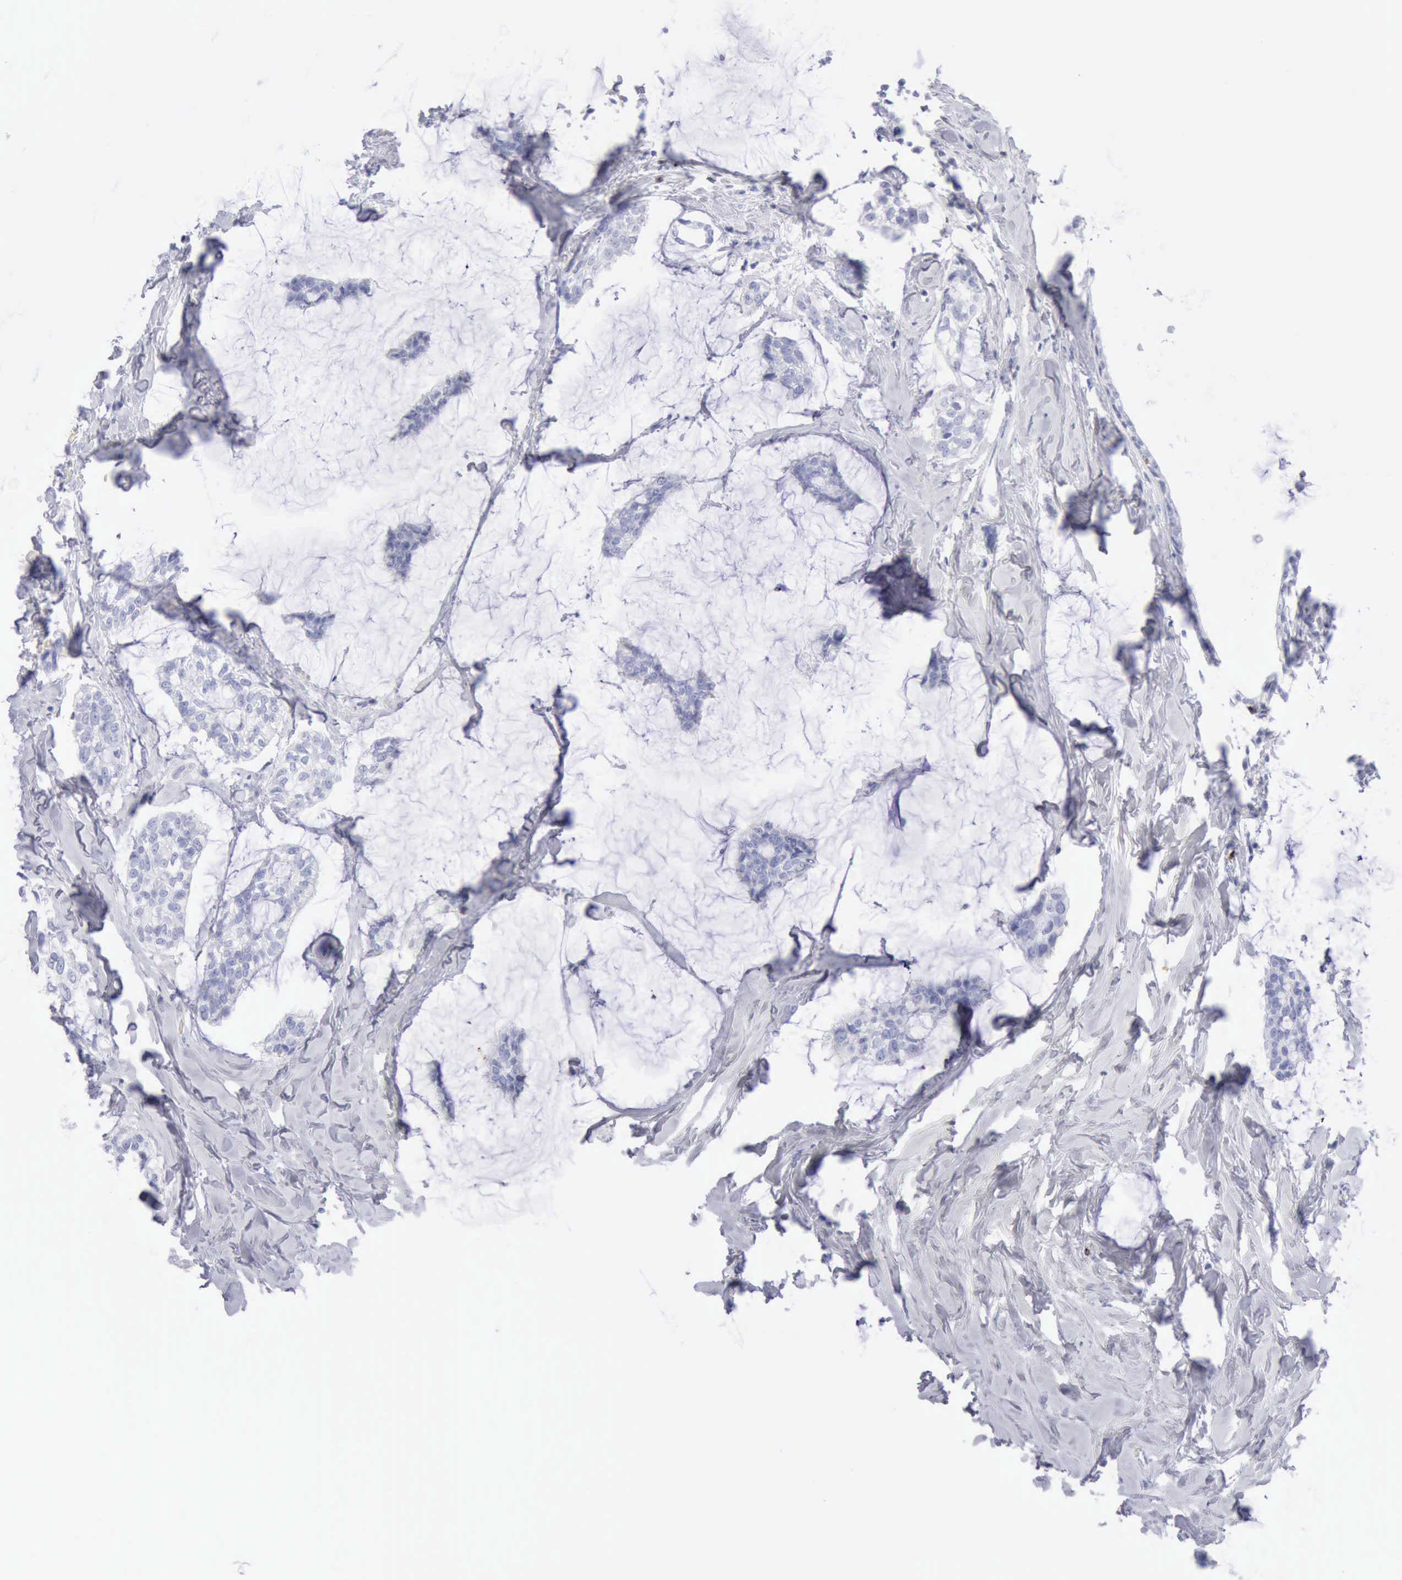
{"staining": {"intensity": "negative", "quantity": "none", "location": "none"}, "tissue": "breast cancer", "cell_type": "Tumor cells", "image_type": "cancer", "snomed": [{"axis": "morphology", "description": "Duct carcinoma"}, {"axis": "topography", "description": "Breast"}], "caption": "Tumor cells show no significant expression in breast cancer (intraductal carcinoma). Nuclei are stained in blue.", "gene": "GZMB", "patient": {"sex": "female", "age": 93}}